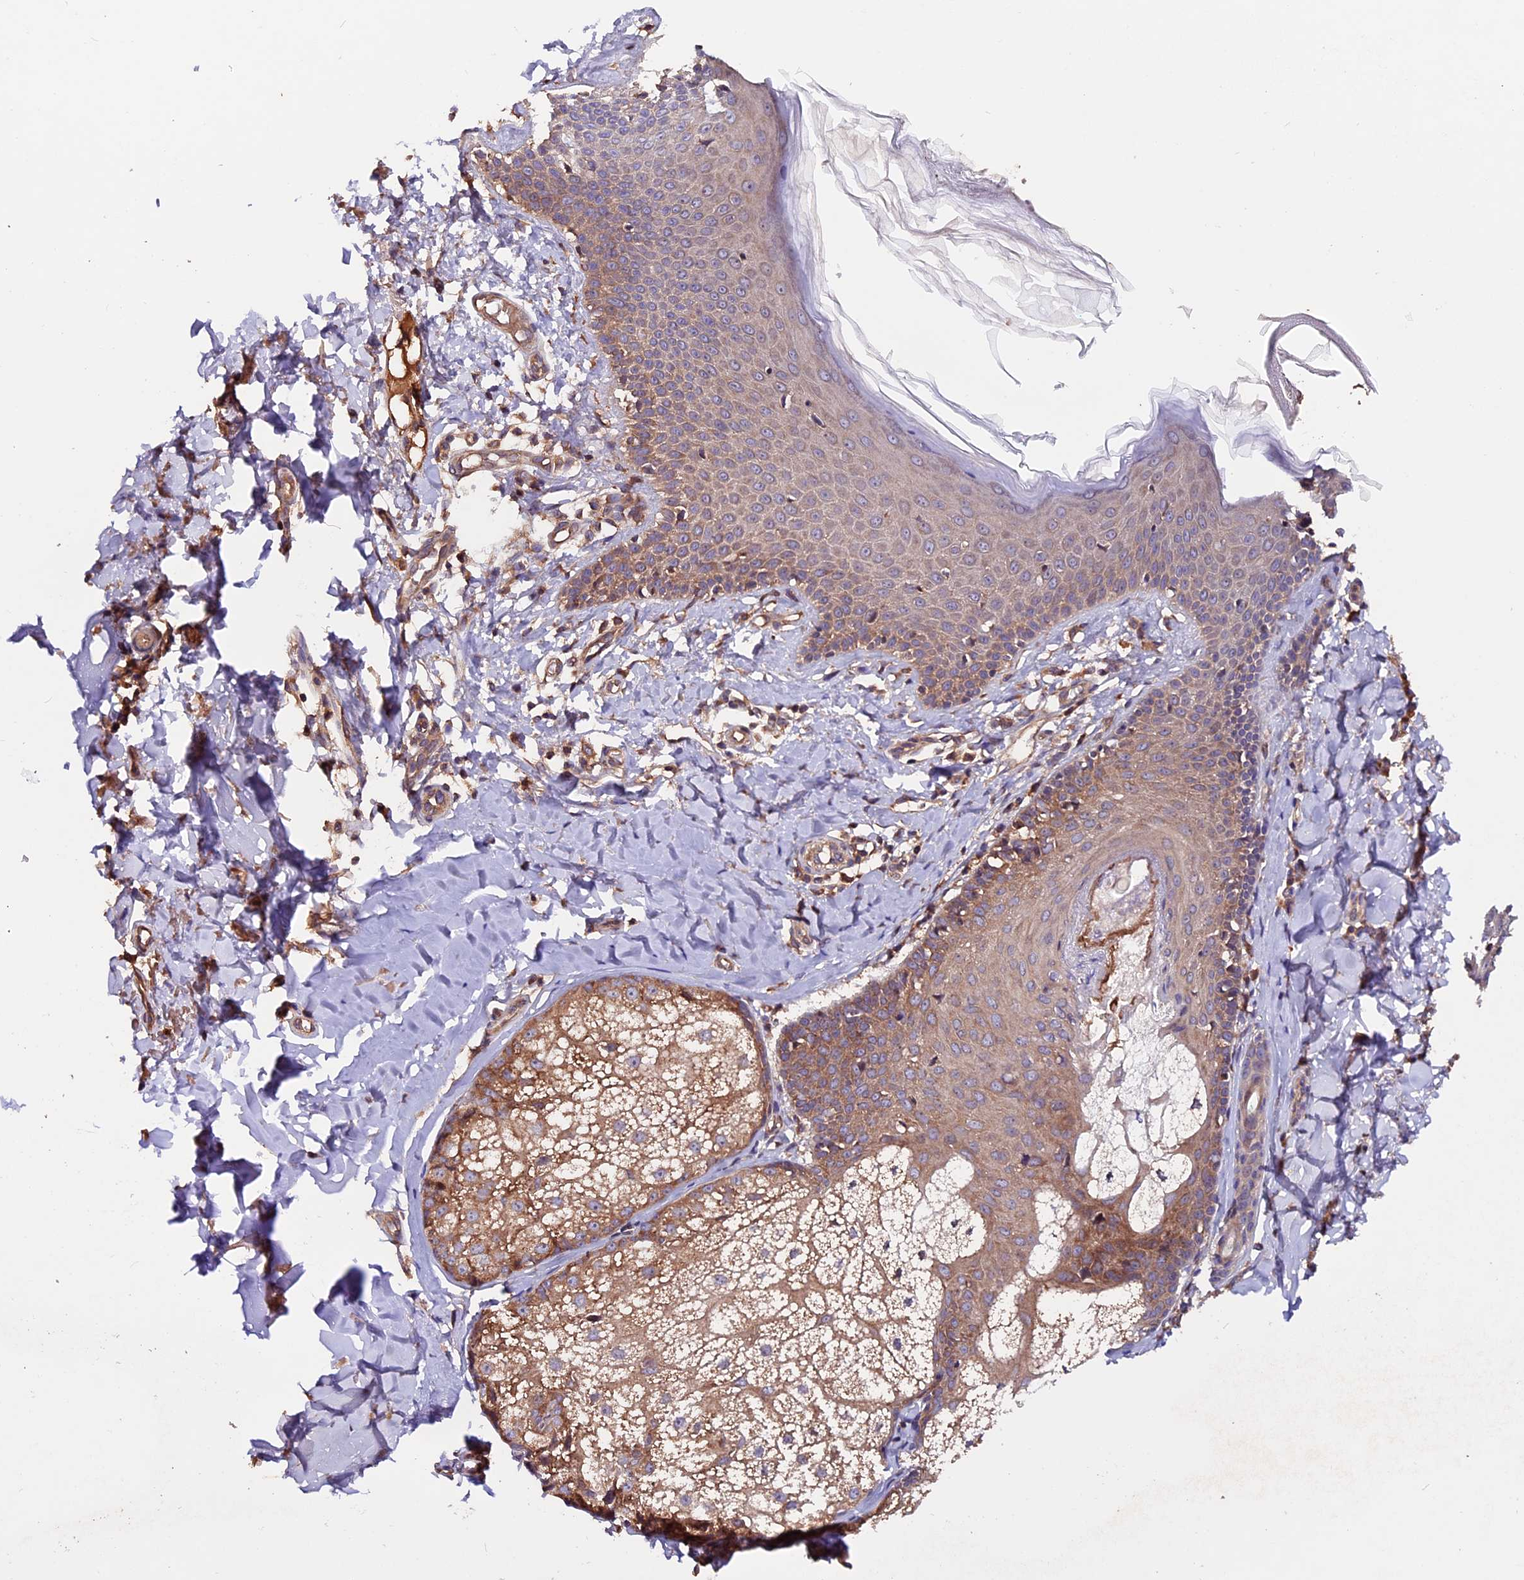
{"staining": {"intensity": "weak", "quantity": "<25%", "location": "cytoplasmic/membranous"}, "tissue": "skin cancer", "cell_type": "Tumor cells", "image_type": "cancer", "snomed": [{"axis": "morphology", "description": "Normal tissue, NOS"}, {"axis": "morphology", "description": "Basal cell carcinoma"}, {"axis": "topography", "description": "Skin"}], "caption": "Skin cancer (basal cell carcinoma) was stained to show a protein in brown. There is no significant positivity in tumor cells.", "gene": "ZNF598", "patient": {"sex": "male", "age": 66}}